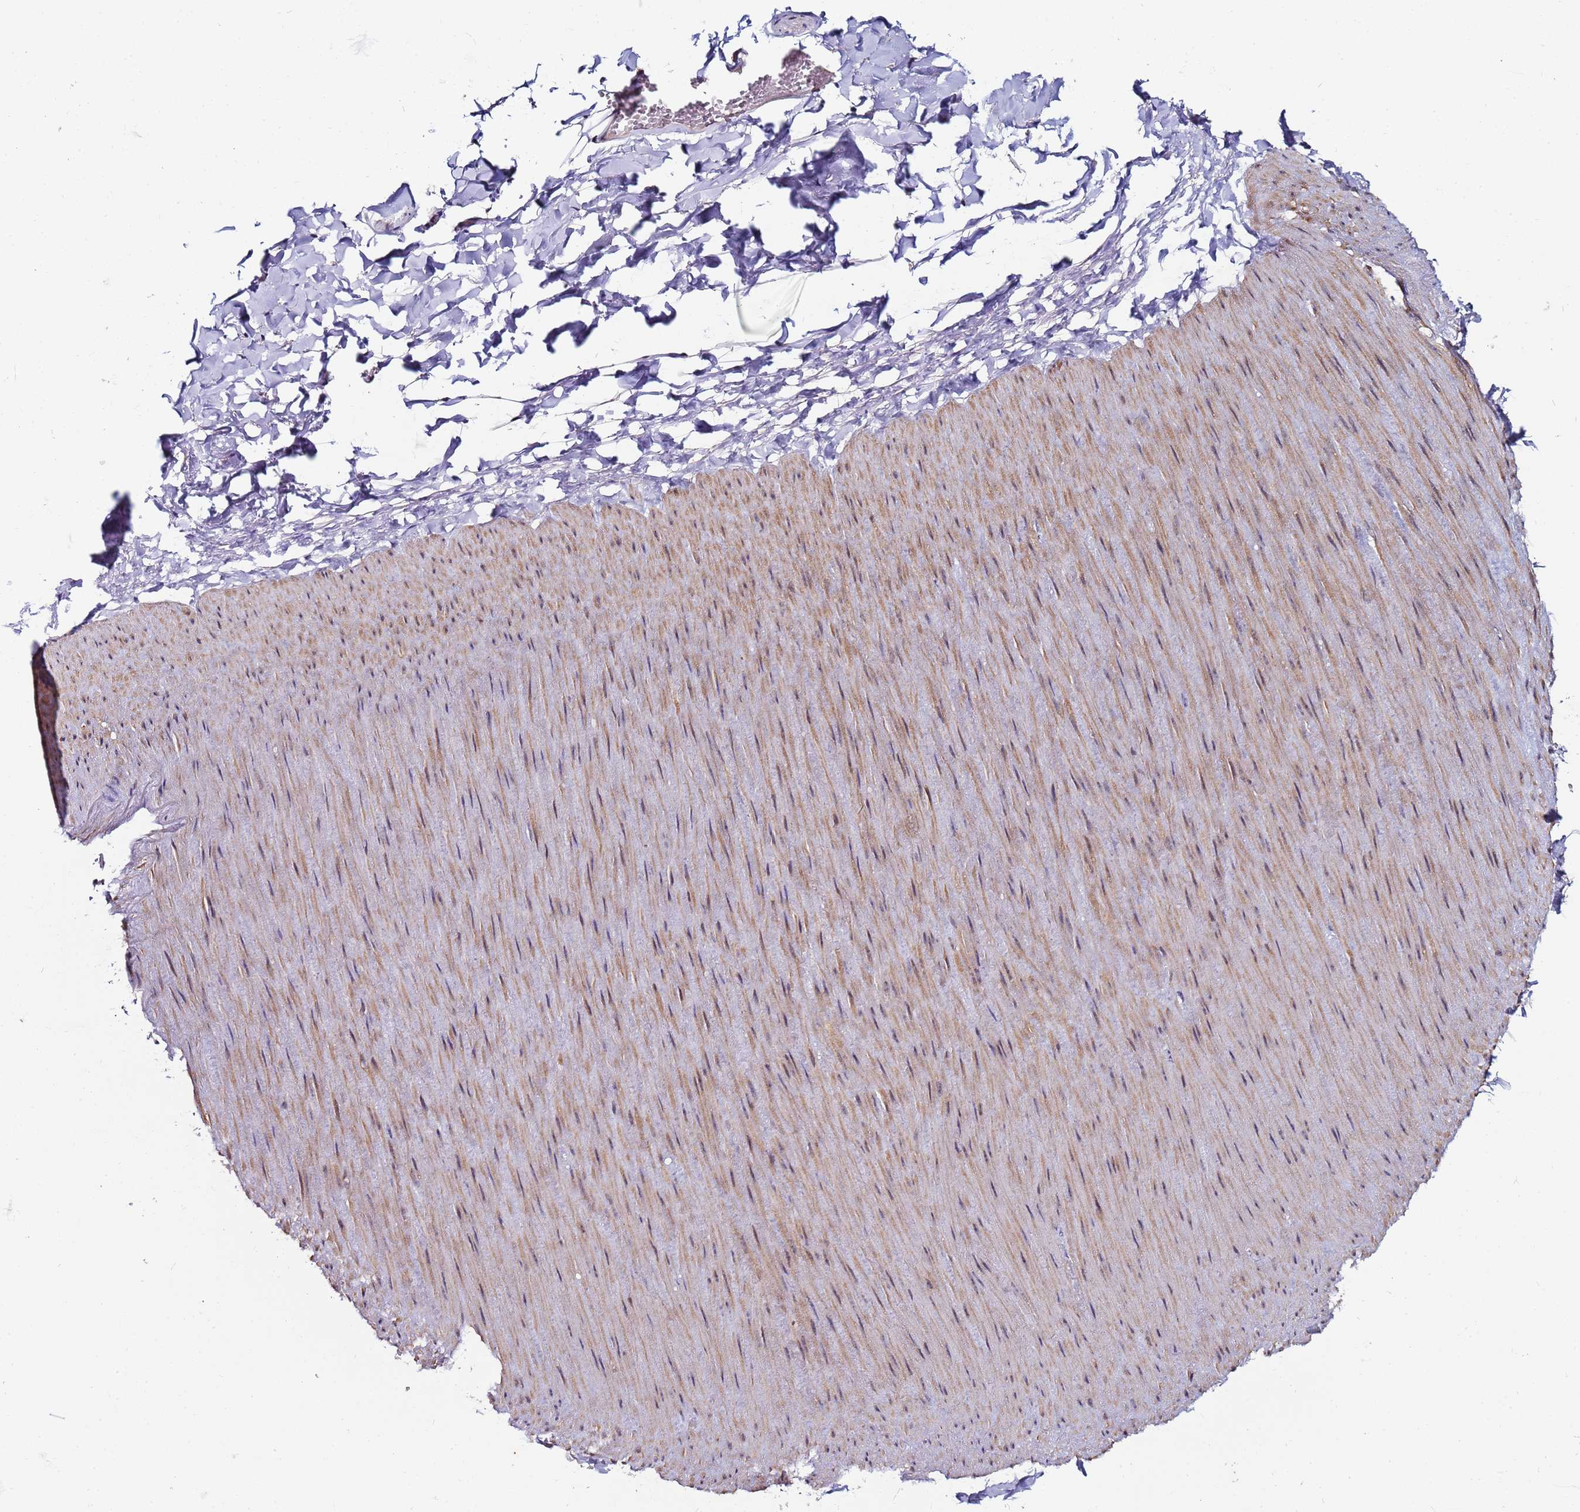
{"staining": {"intensity": "weak", "quantity": ">75%", "location": "nuclear"}, "tissue": "adipose tissue", "cell_type": "Adipocytes", "image_type": "normal", "snomed": [{"axis": "morphology", "description": "Normal tissue, NOS"}, {"axis": "topography", "description": "Gallbladder"}, {"axis": "topography", "description": "Peripheral nerve tissue"}], "caption": "DAB immunohistochemical staining of benign adipose tissue shows weak nuclear protein expression in approximately >75% of adipocytes.", "gene": "KRI1", "patient": {"sex": "male", "age": 38}}